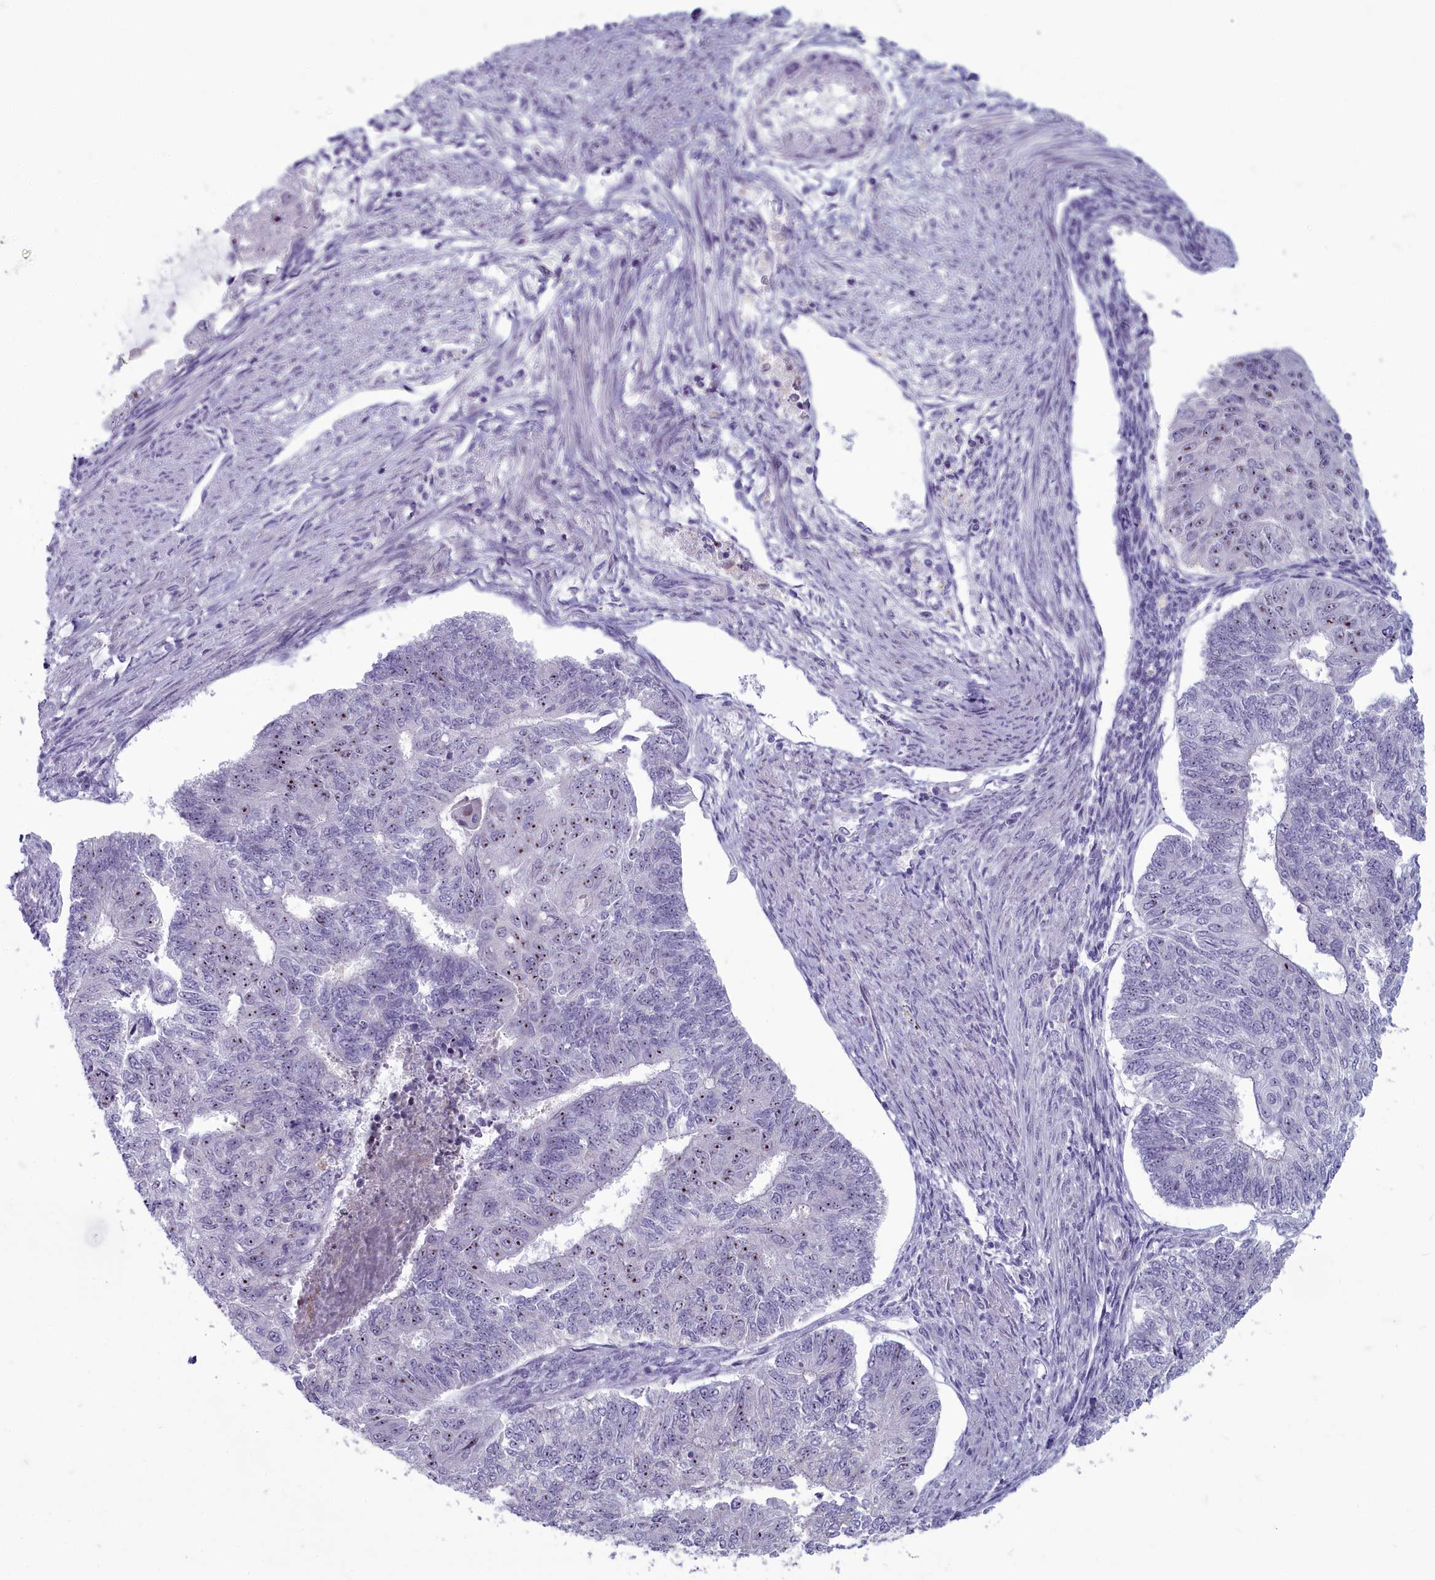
{"staining": {"intensity": "moderate", "quantity": "<25%", "location": "nuclear"}, "tissue": "endometrial cancer", "cell_type": "Tumor cells", "image_type": "cancer", "snomed": [{"axis": "morphology", "description": "Adenocarcinoma, NOS"}, {"axis": "topography", "description": "Endometrium"}], "caption": "About <25% of tumor cells in human endometrial adenocarcinoma demonstrate moderate nuclear protein expression as visualized by brown immunohistochemical staining.", "gene": "INSYN2A", "patient": {"sex": "female", "age": 32}}